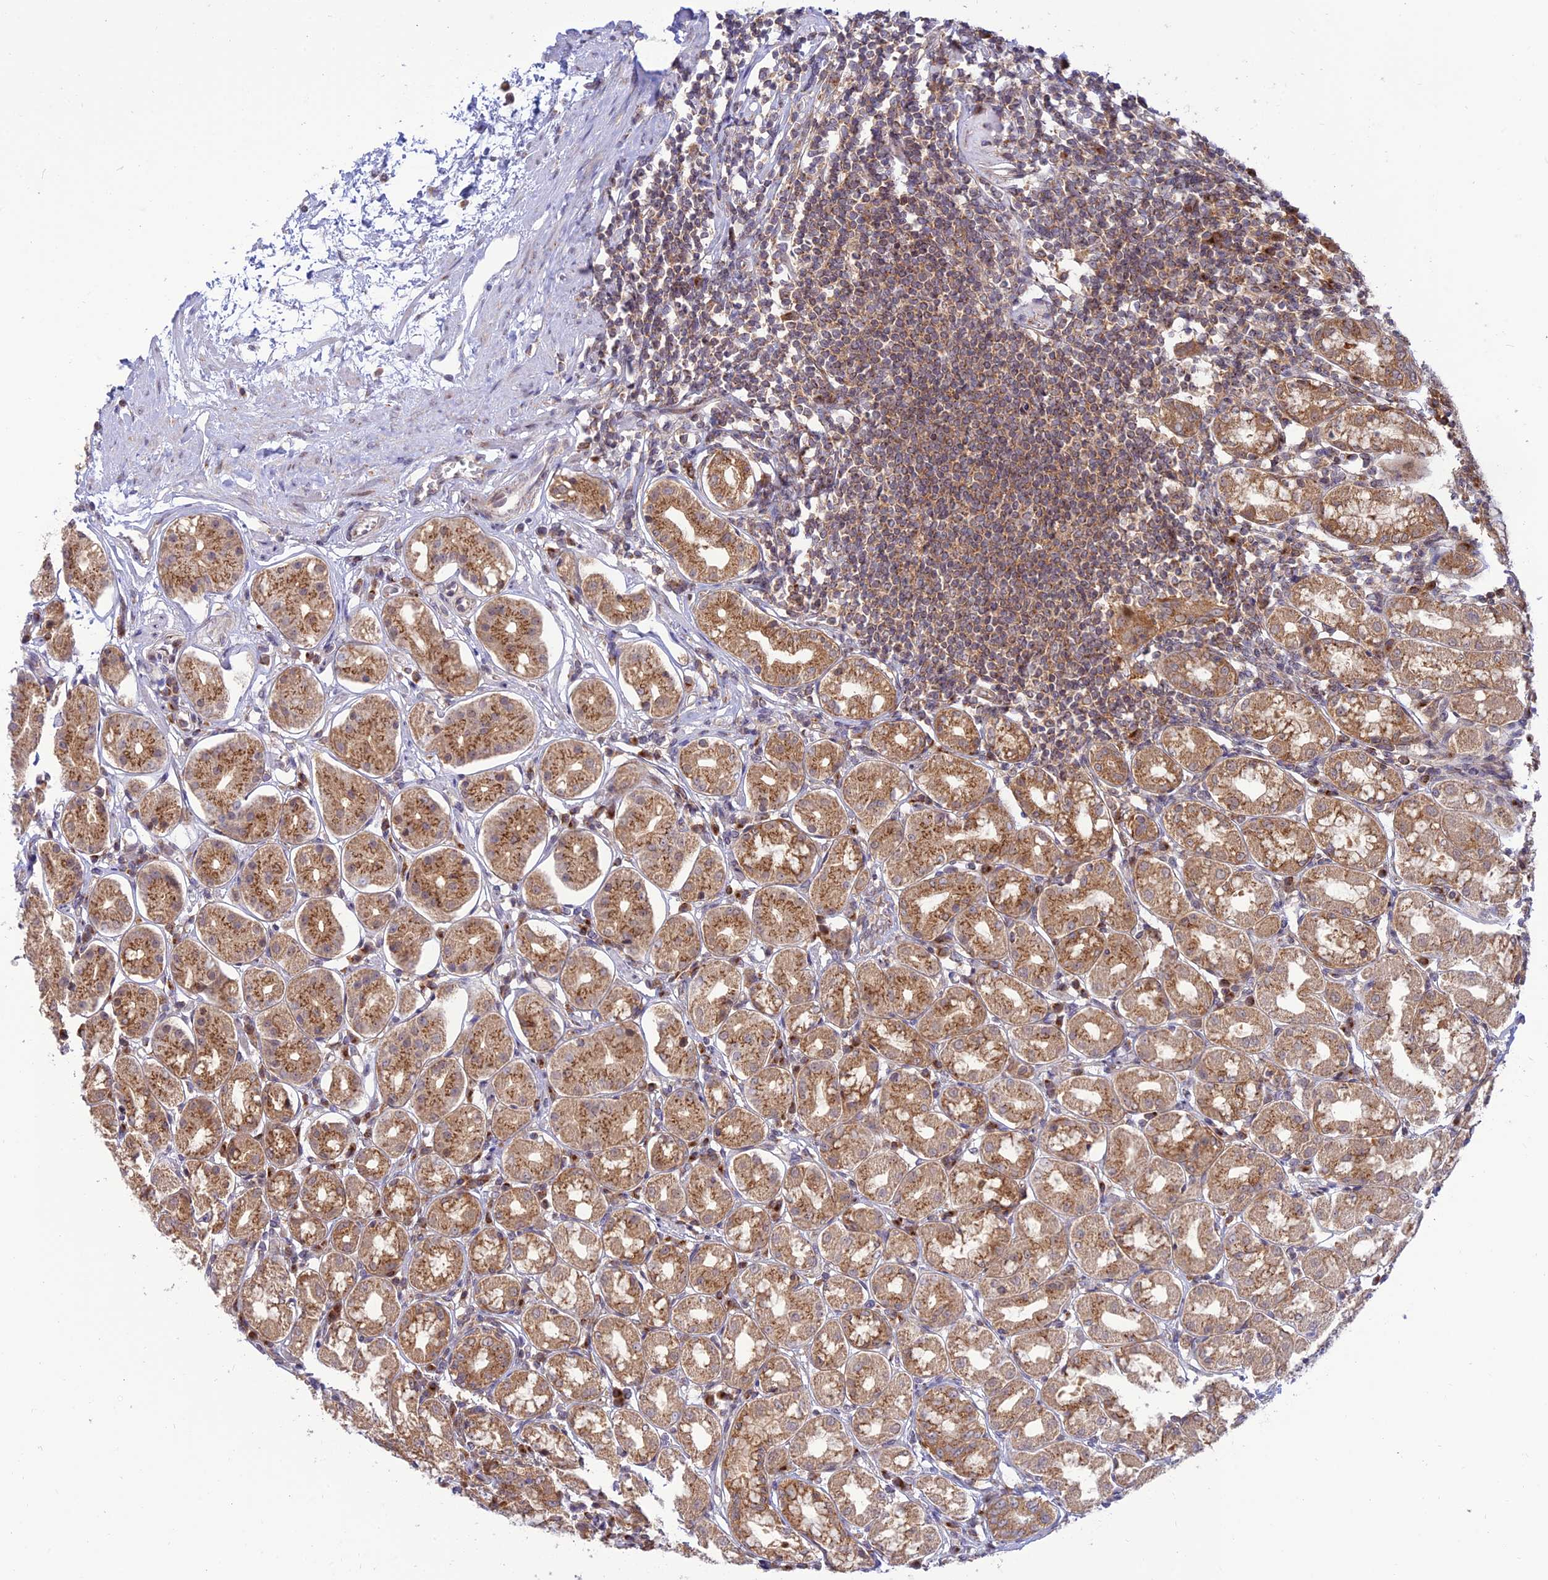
{"staining": {"intensity": "strong", "quantity": ">75%", "location": "cytoplasmic/membranous"}, "tissue": "stomach", "cell_type": "Glandular cells", "image_type": "normal", "snomed": [{"axis": "morphology", "description": "Normal tissue, NOS"}, {"axis": "topography", "description": "Stomach"}, {"axis": "topography", "description": "Stomach, lower"}], "caption": "An immunohistochemistry photomicrograph of unremarkable tissue is shown. Protein staining in brown highlights strong cytoplasmic/membranous positivity in stomach within glandular cells. The protein is stained brown, and the nuclei are stained in blue (DAB IHC with brightfield microscopy, high magnification).", "gene": "GOLGA3", "patient": {"sex": "female", "age": 56}}